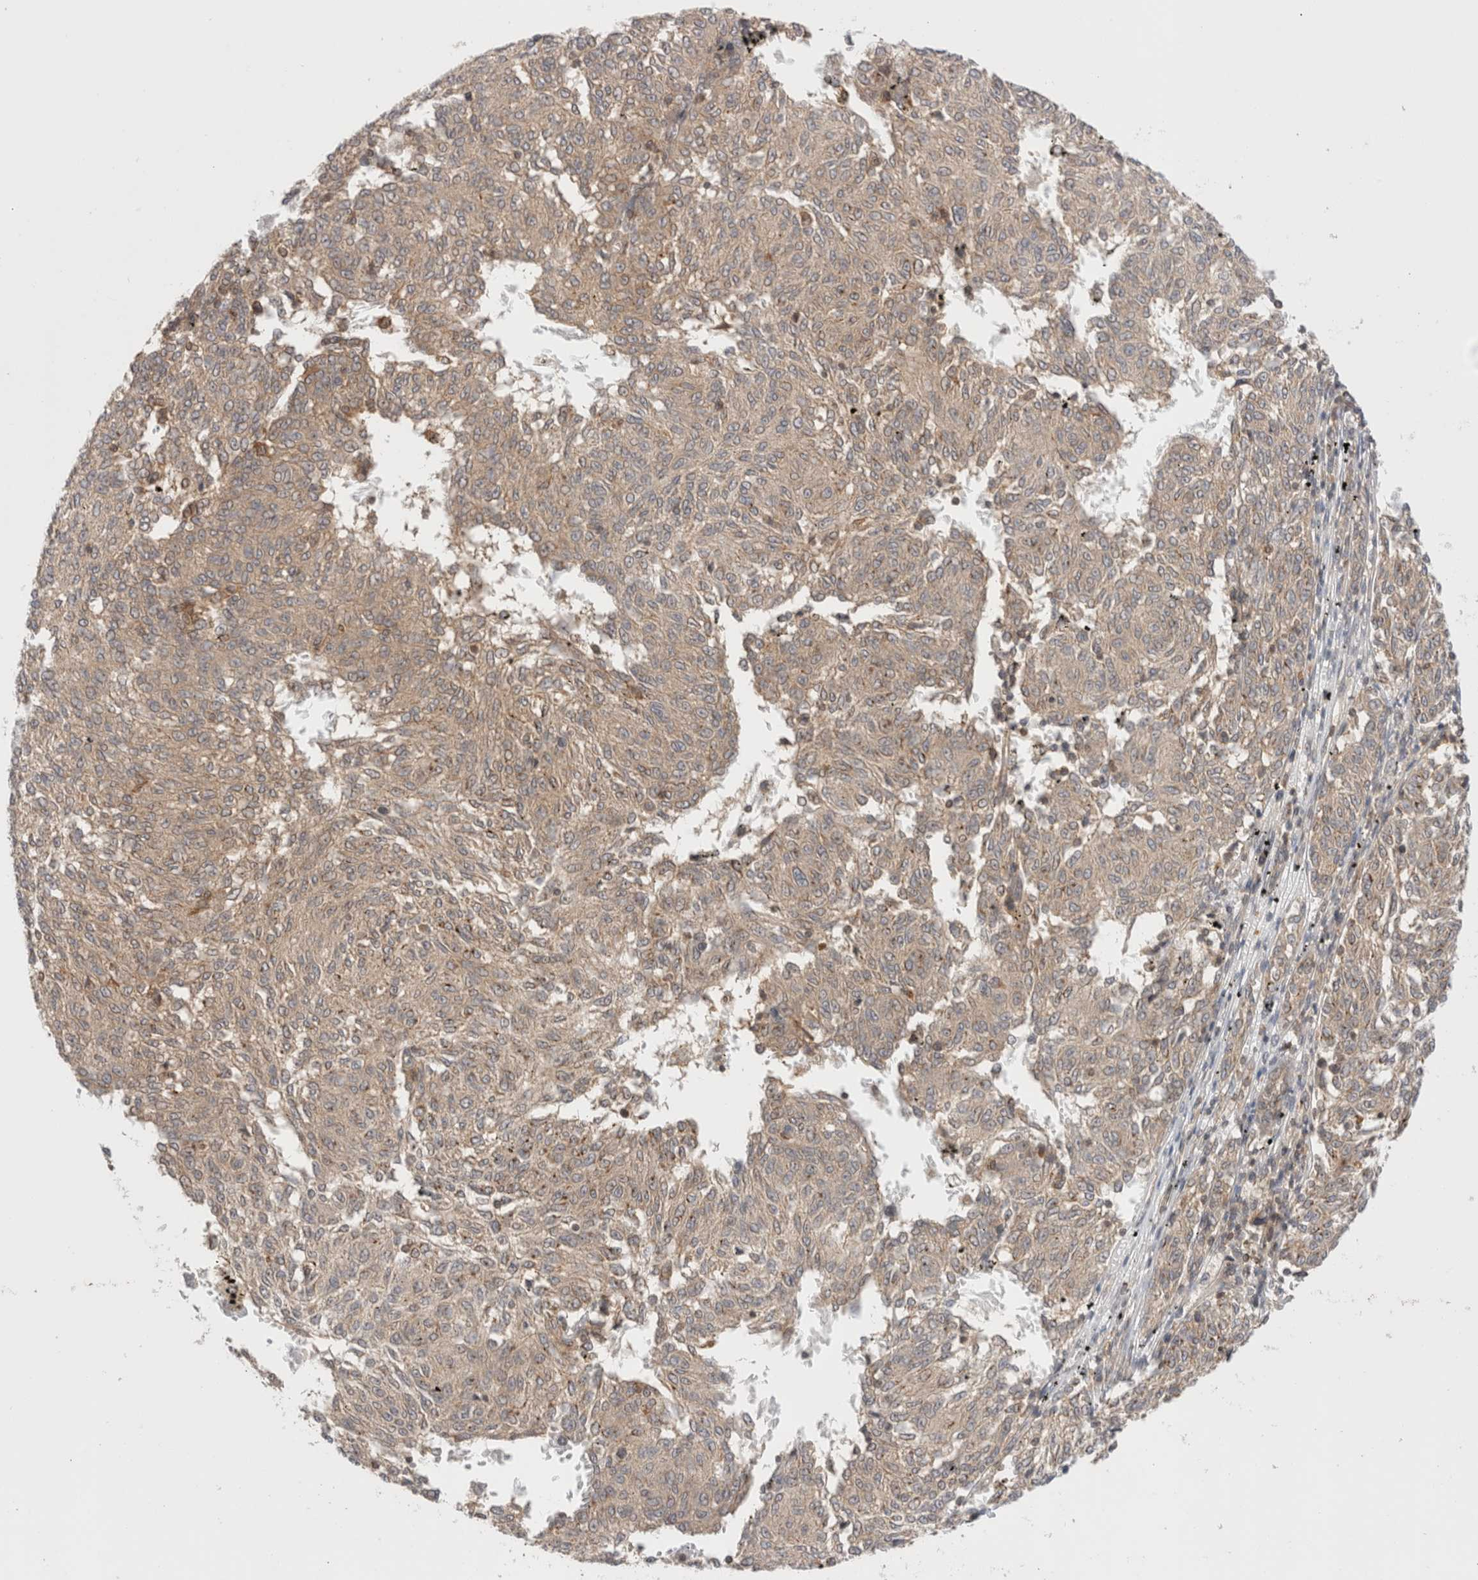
{"staining": {"intensity": "weak", "quantity": ">75%", "location": "cytoplasmic/membranous"}, "tissue": "melanoma", "cell_type": "Tumor cells", "image_type": "cancer", "snomed": [{"axis": "morphology", "description": "Malignant melanoma, NOS"}, {"axis": "topography", "description": "Skin"}], "caption": "This is an image of IHC staining of malignant melanoma, which shows weak expression in the cytoplasmic/membranous of tumor cells.", "gene": "NFKB1", "patient": {"sex": "female", "age": 72}}